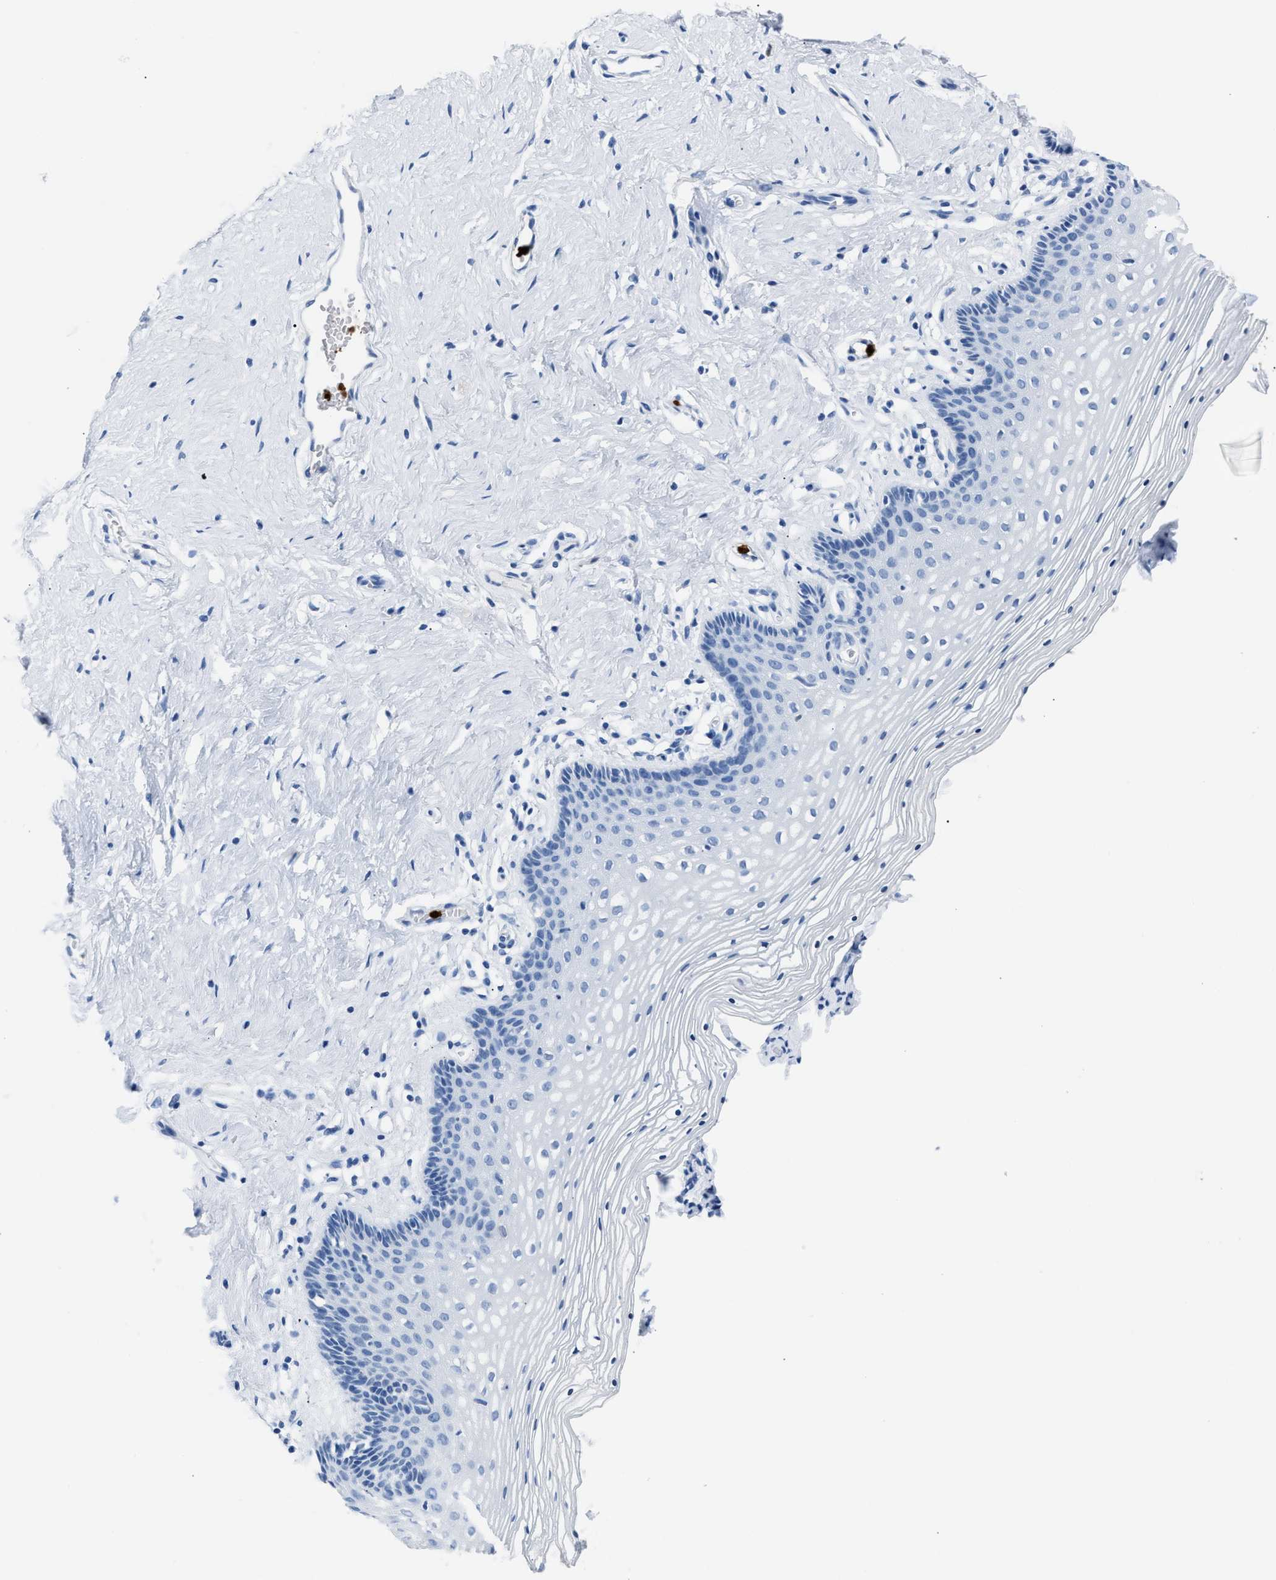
{"staining": {"intensity": "negative", "quantity": "none", "location": "none"}, "tissue": "vagina", "cell_type": "Squamous epithelial cells", "image_type": "normal", "snomed": [{"axis": "morphology", "description": "Normal tissue, NOS"}, {"axis": "topography", "description": "Vagina"}], "caption": "A high-resolution micrograph shows immunohistochemistry staining of benign vagina, which displays no significant staining in squamous epithelial cells. The staining is performed using DAB (3,3'-diaminobenzidine) brown chromogen with nuclei counter-stained in using hematoxylin.", "gene": "S100P", "patient": {"sex": "female", "age": 32}}